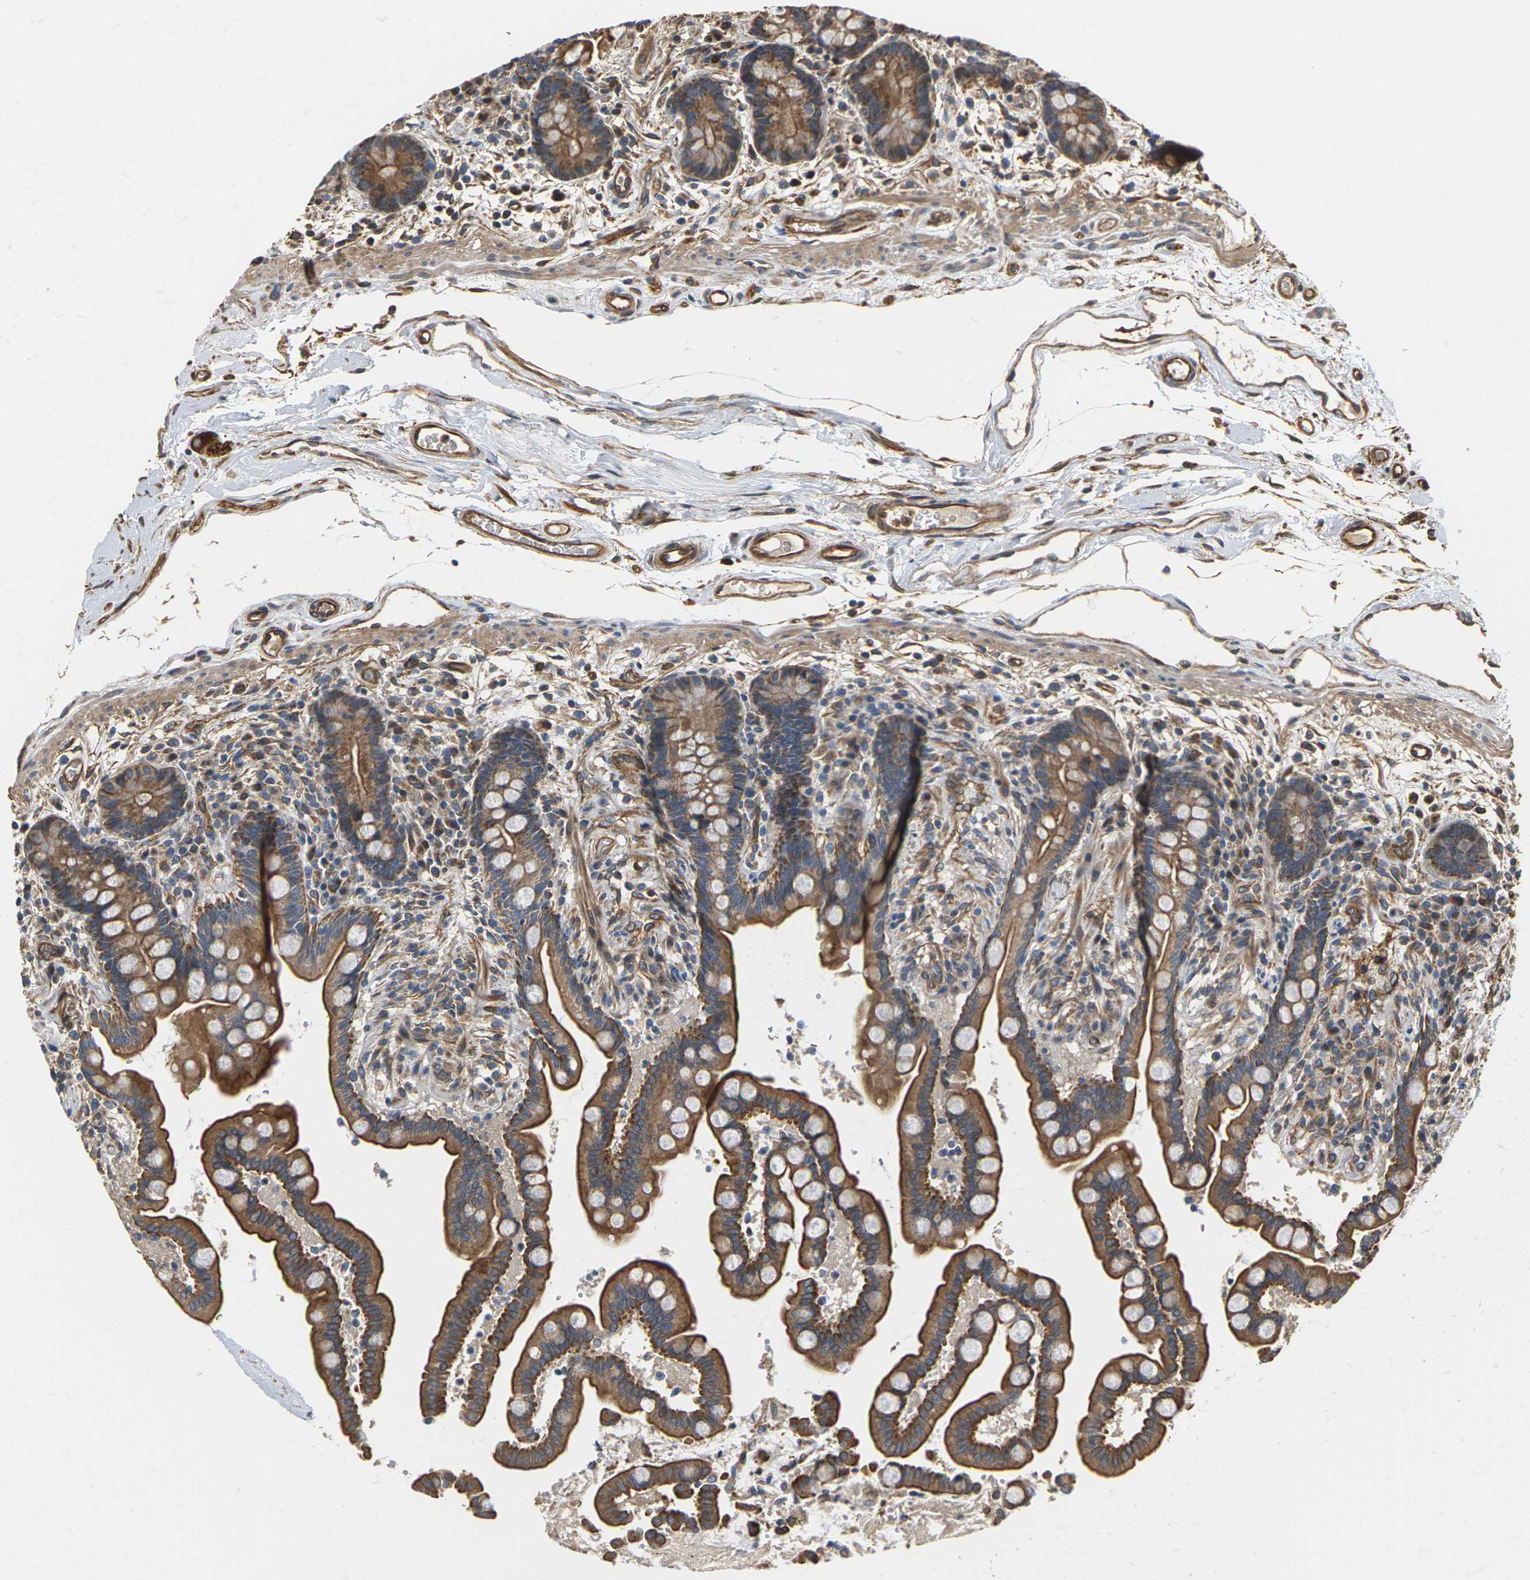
{"staining": {"intensity": "moderate", "quantity": ">75%", "location": "cytoplasmic/membranous"}, "tissue": "colon", "cell_type": "Endothelial cells", "image_type": "normal", "snomed": [{"axis": "morphology", "description": "Normal tissue, NOS"}, {"axis": "topography", "description": "Colon"}], "caption": "Endothelial cells exhibit moderate cytoplasmic/membranous positivity in approximately >75% of cells in normal colon.", "gene": "PCDHB4", "patient": {"sex": "male", "age": 73}}